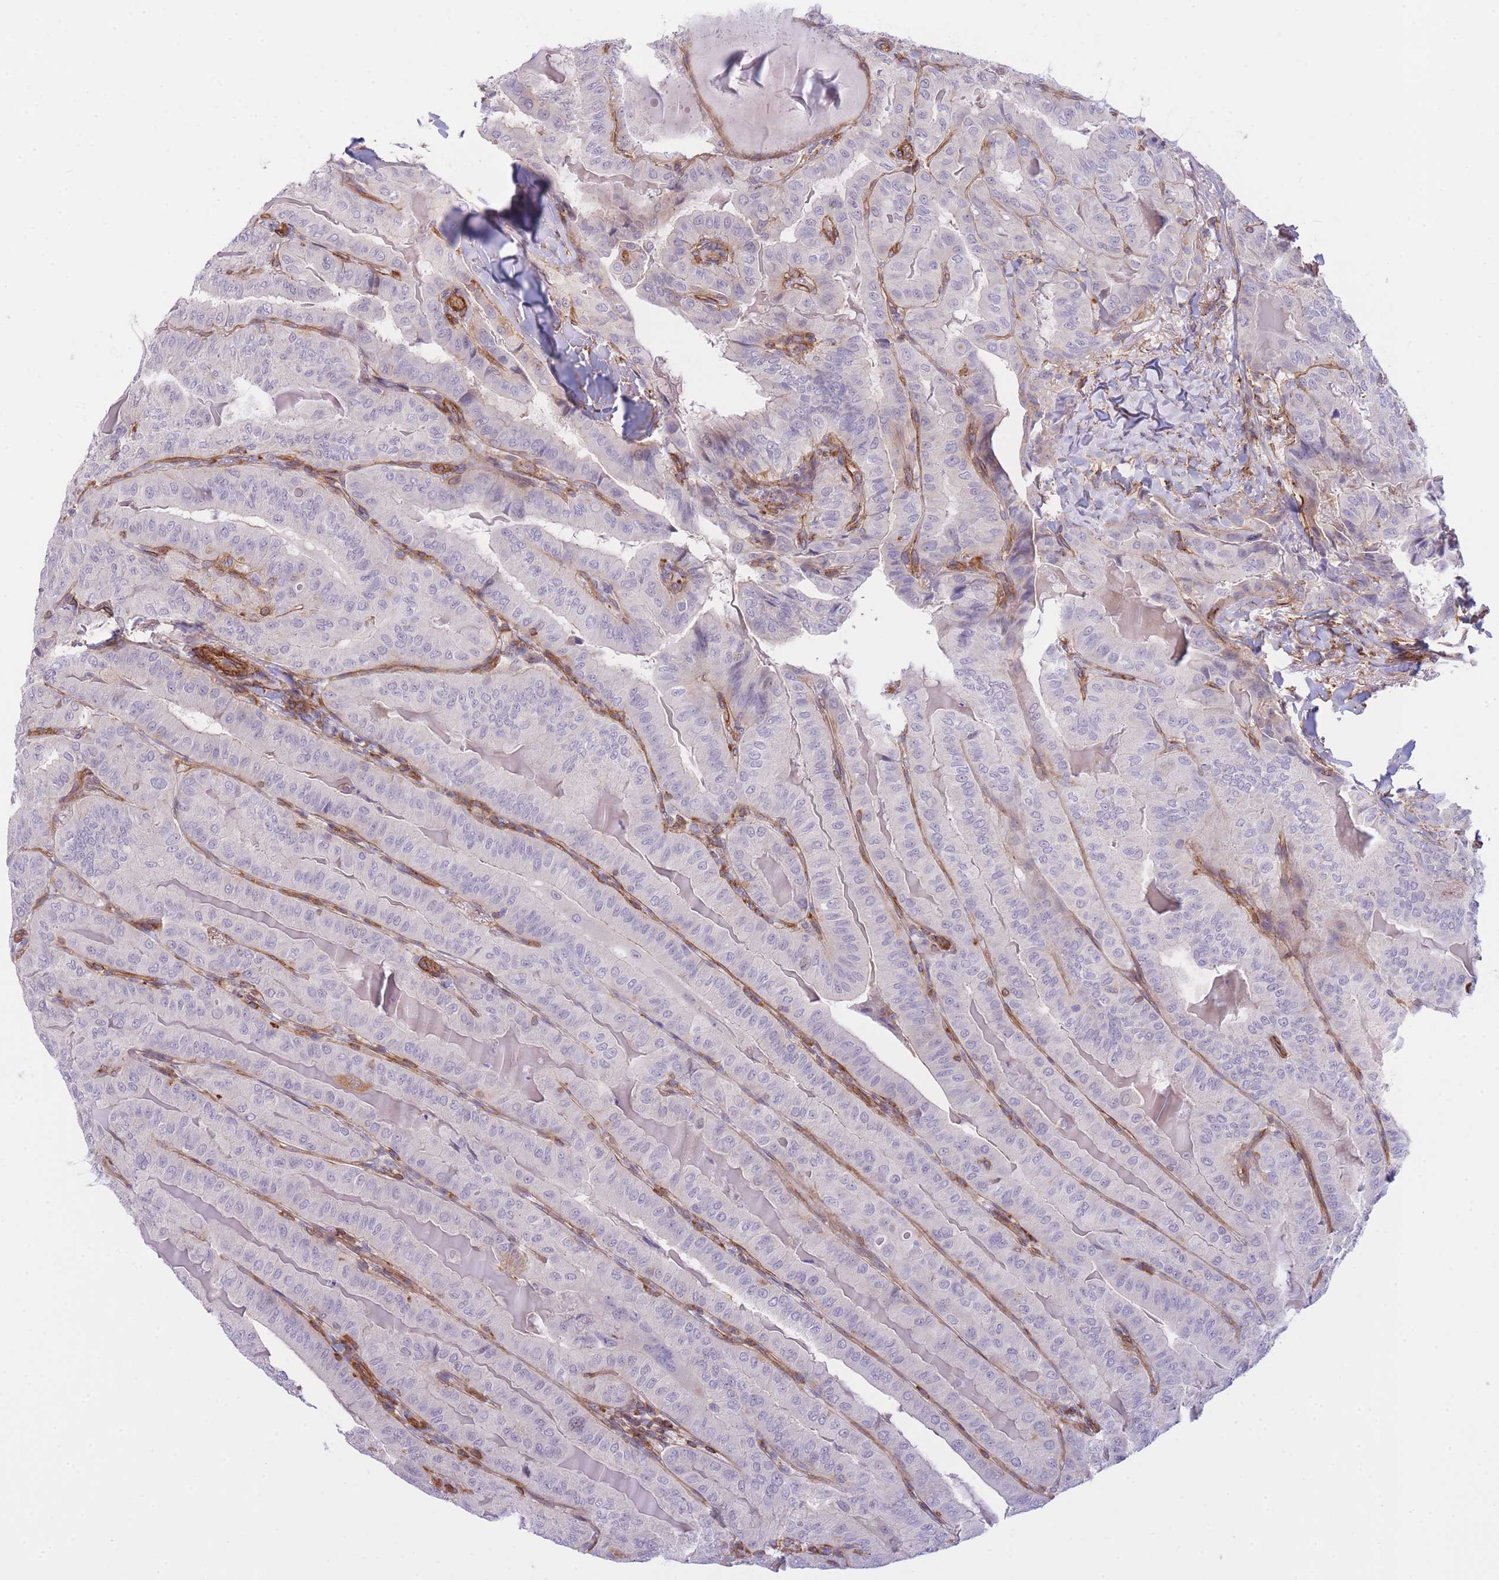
{"staining": {"intensity": "negative", "quantity": "none", "location": "none"}, "tissue": "thyroid cancer", "cell_type": "Tumor cells", "image_type": "cancer", "snomed": [{"axis": "morphology", "description": "Papillary adenocarcinoma, NOS"}, {"axis": "topography", "description": "Thyroid gland"}], "caption": "Immunohistochemistry photomicrograph of human thyroid cancer (papillary adenocarcinoma) stained for a protein (brown), which exhibits no staining in tumor cells. (DAB (3,3'-diaminobenzidine) IHC visualized using brightfield microscopy, high magnification).", "gene": "CDC25B", "patient": {"sex": "female", "age": 68}}